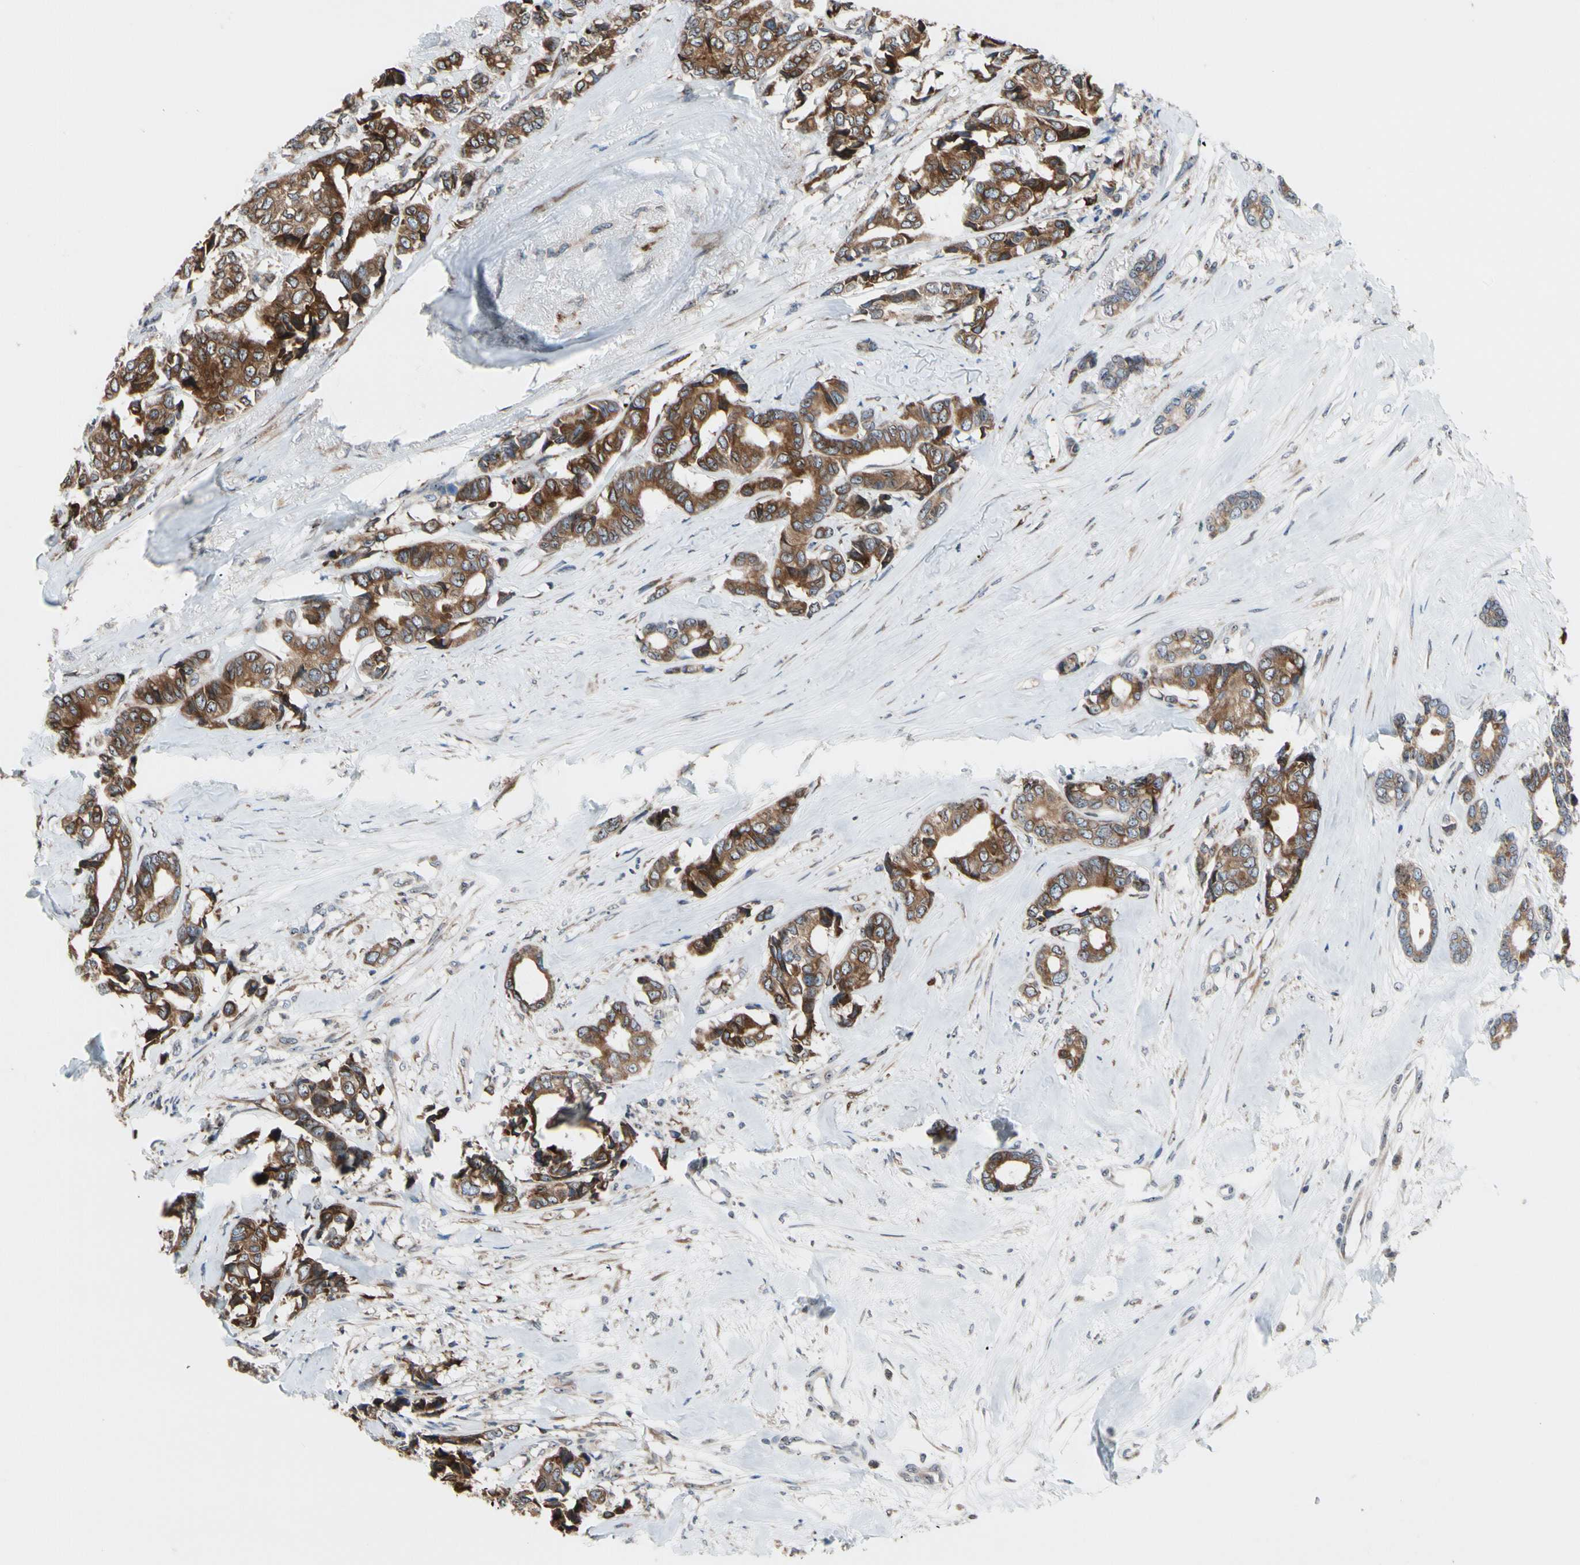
{"staining": {"intensity": "moderate", "quantity": ">75%", "location": "cytoplasmic/membranous"}, "tissue": "breast cancer", "cell_type": "Tumor cells", "image_type": "cancer", "snomed": [{"axis": "morphology", "description": "Duct carcinoma"}, {"axis": "topography", "description": "Breast"}], "caption": "Immunohistochemistry (DAB) staining of breast intraductal carcinoma reveals moderate cytoplasmic/membranous protein positivity in approximately >75% of tumor cells. The protein is shown in brown color, while the nuclei are stained blue.", "gene": "TMED7", "patient": {"sex": "female", "age": 87}}